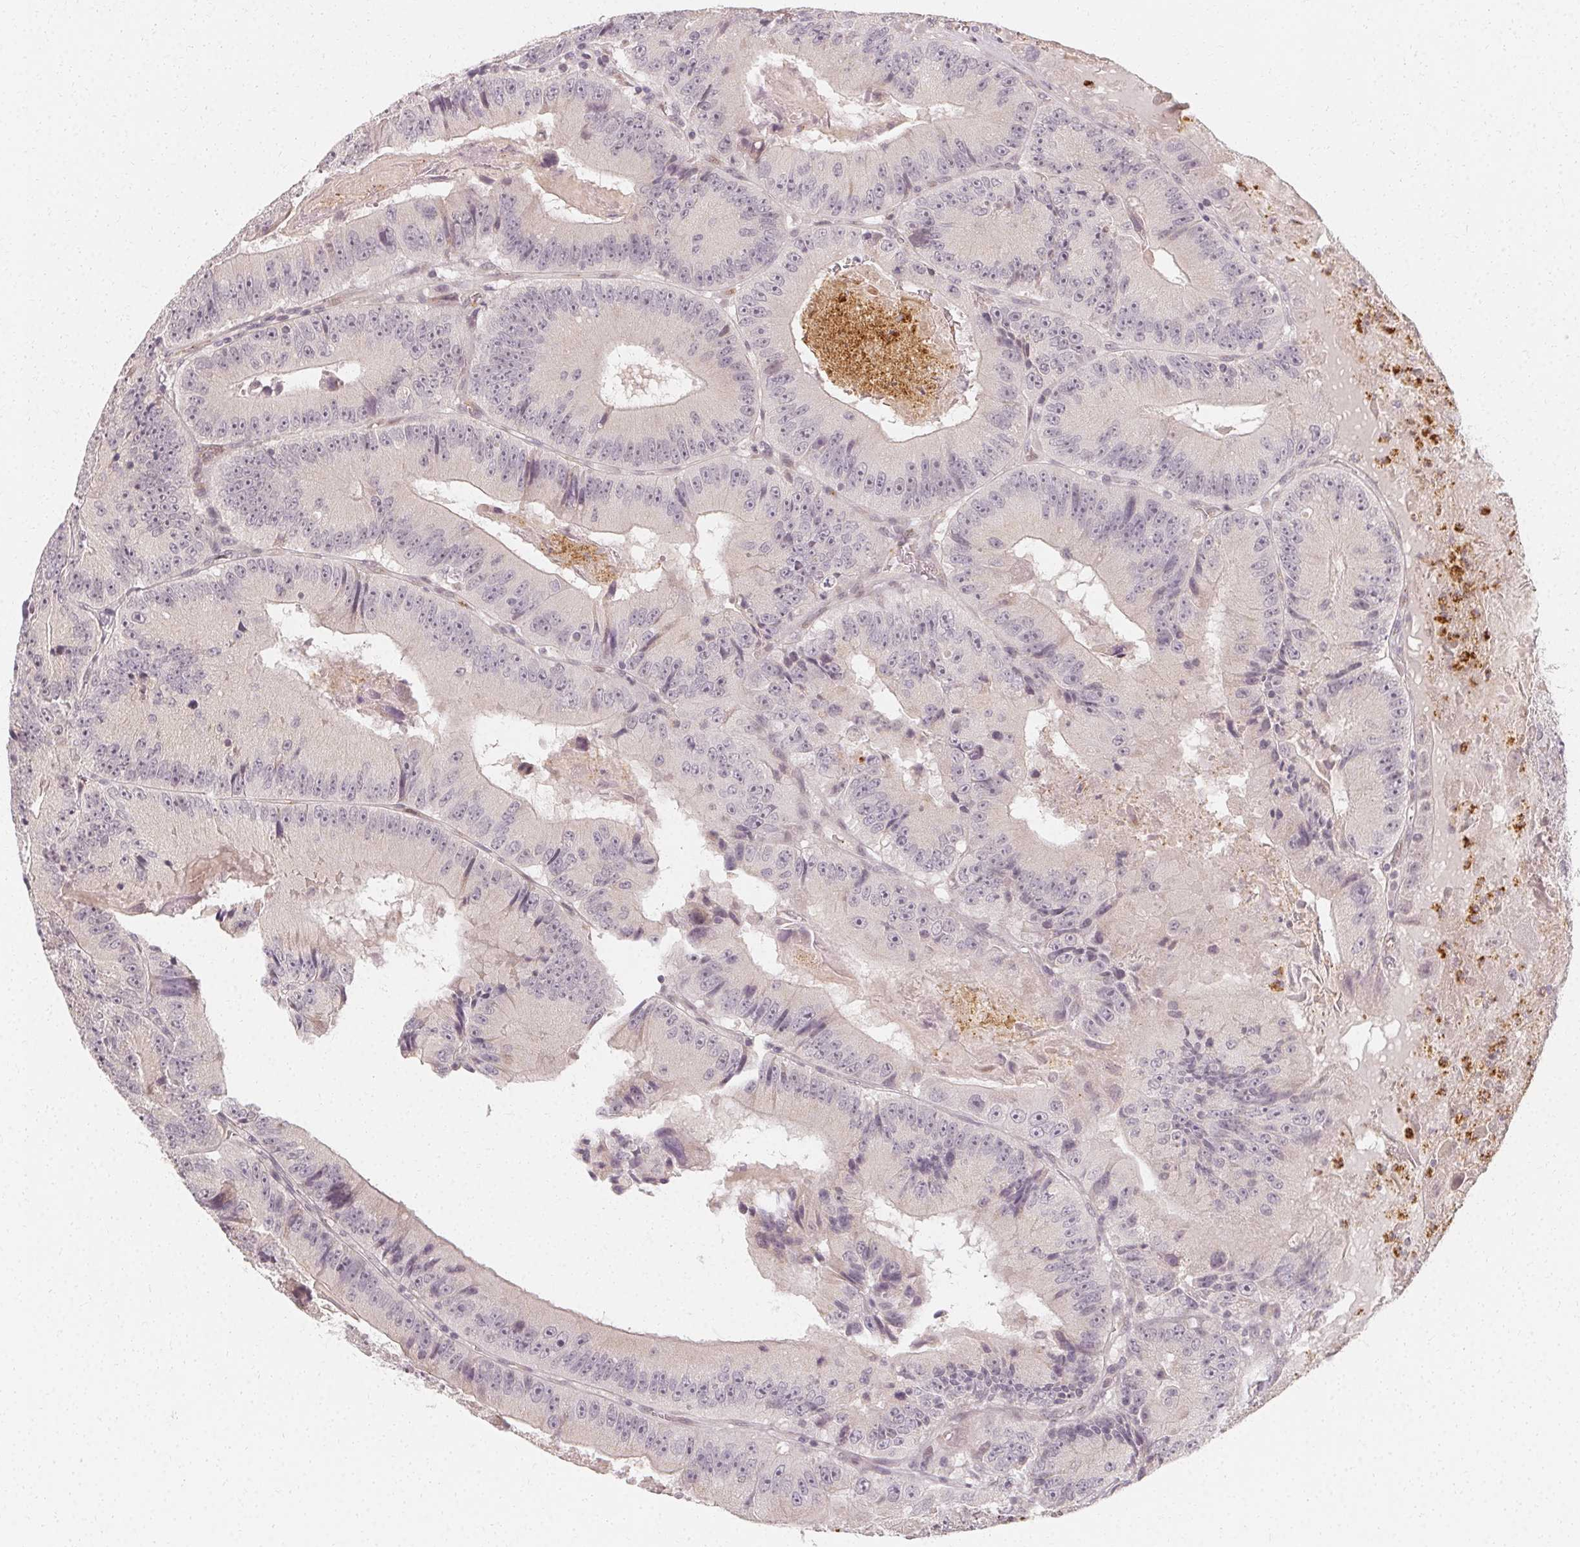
{"staining": {"intensity": "negative", "quantity": "none", "location": "none"}, "tissue": "colorectal cancer", "cell_type": "Tumor cells", "image_type": "cancer", "snomed": [{"axis": "morphology", "description": "Adenocarcinoma, NOS"}, {"axis": "topography", "description": "Colon"}], "caption": "Immunohistochemistry (IHC) image of human colorectal adenocarcinoma stained for a protein (brown), which displays no positivity in tumor cells.", "gene": "CLCNKB", "patient": {"sex": "female", "age": 86}}